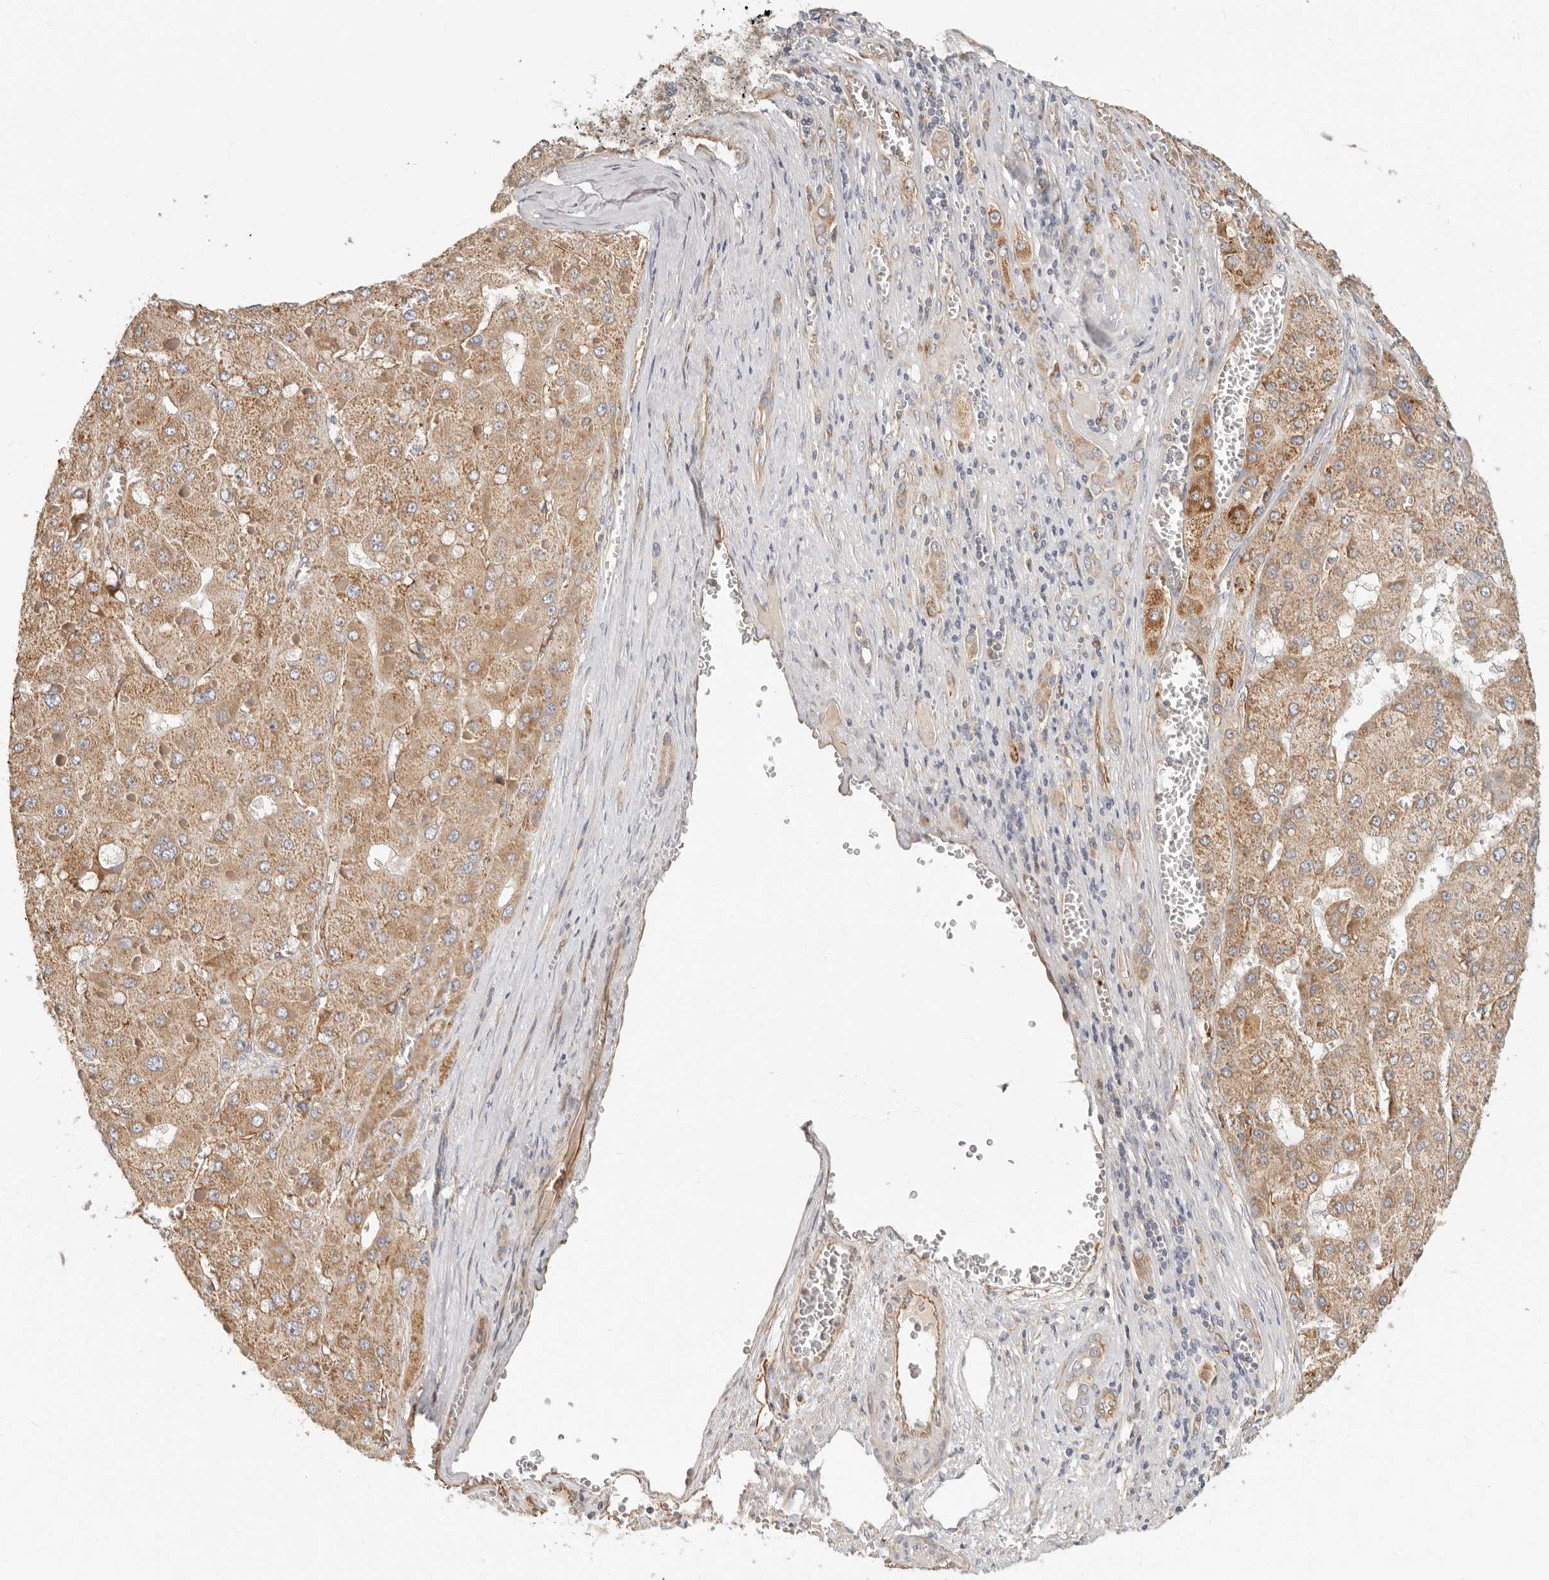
{"staining": {"intensity": "strong", "quantity": ">75%", "location": "cytoplasmic/membranous"}, "tissue": "liver cancer", "cell_type": "Tumor cells", "image_type": "cancer", "snomed": [{"axis": "morphology", "description": "Carcinoma, Hepatocellular, NOS"}, {"axis": "topography", "description": "Liver"}], "caption": "Brown immunohistochemical staining in human liver hepatocellular carcinoma exhibits strong cytoplasmic/membranous staining in approximately >75% of tumor cells.", "gene": "SPRING1", "patient": {"sex": "female", "age": 73}}